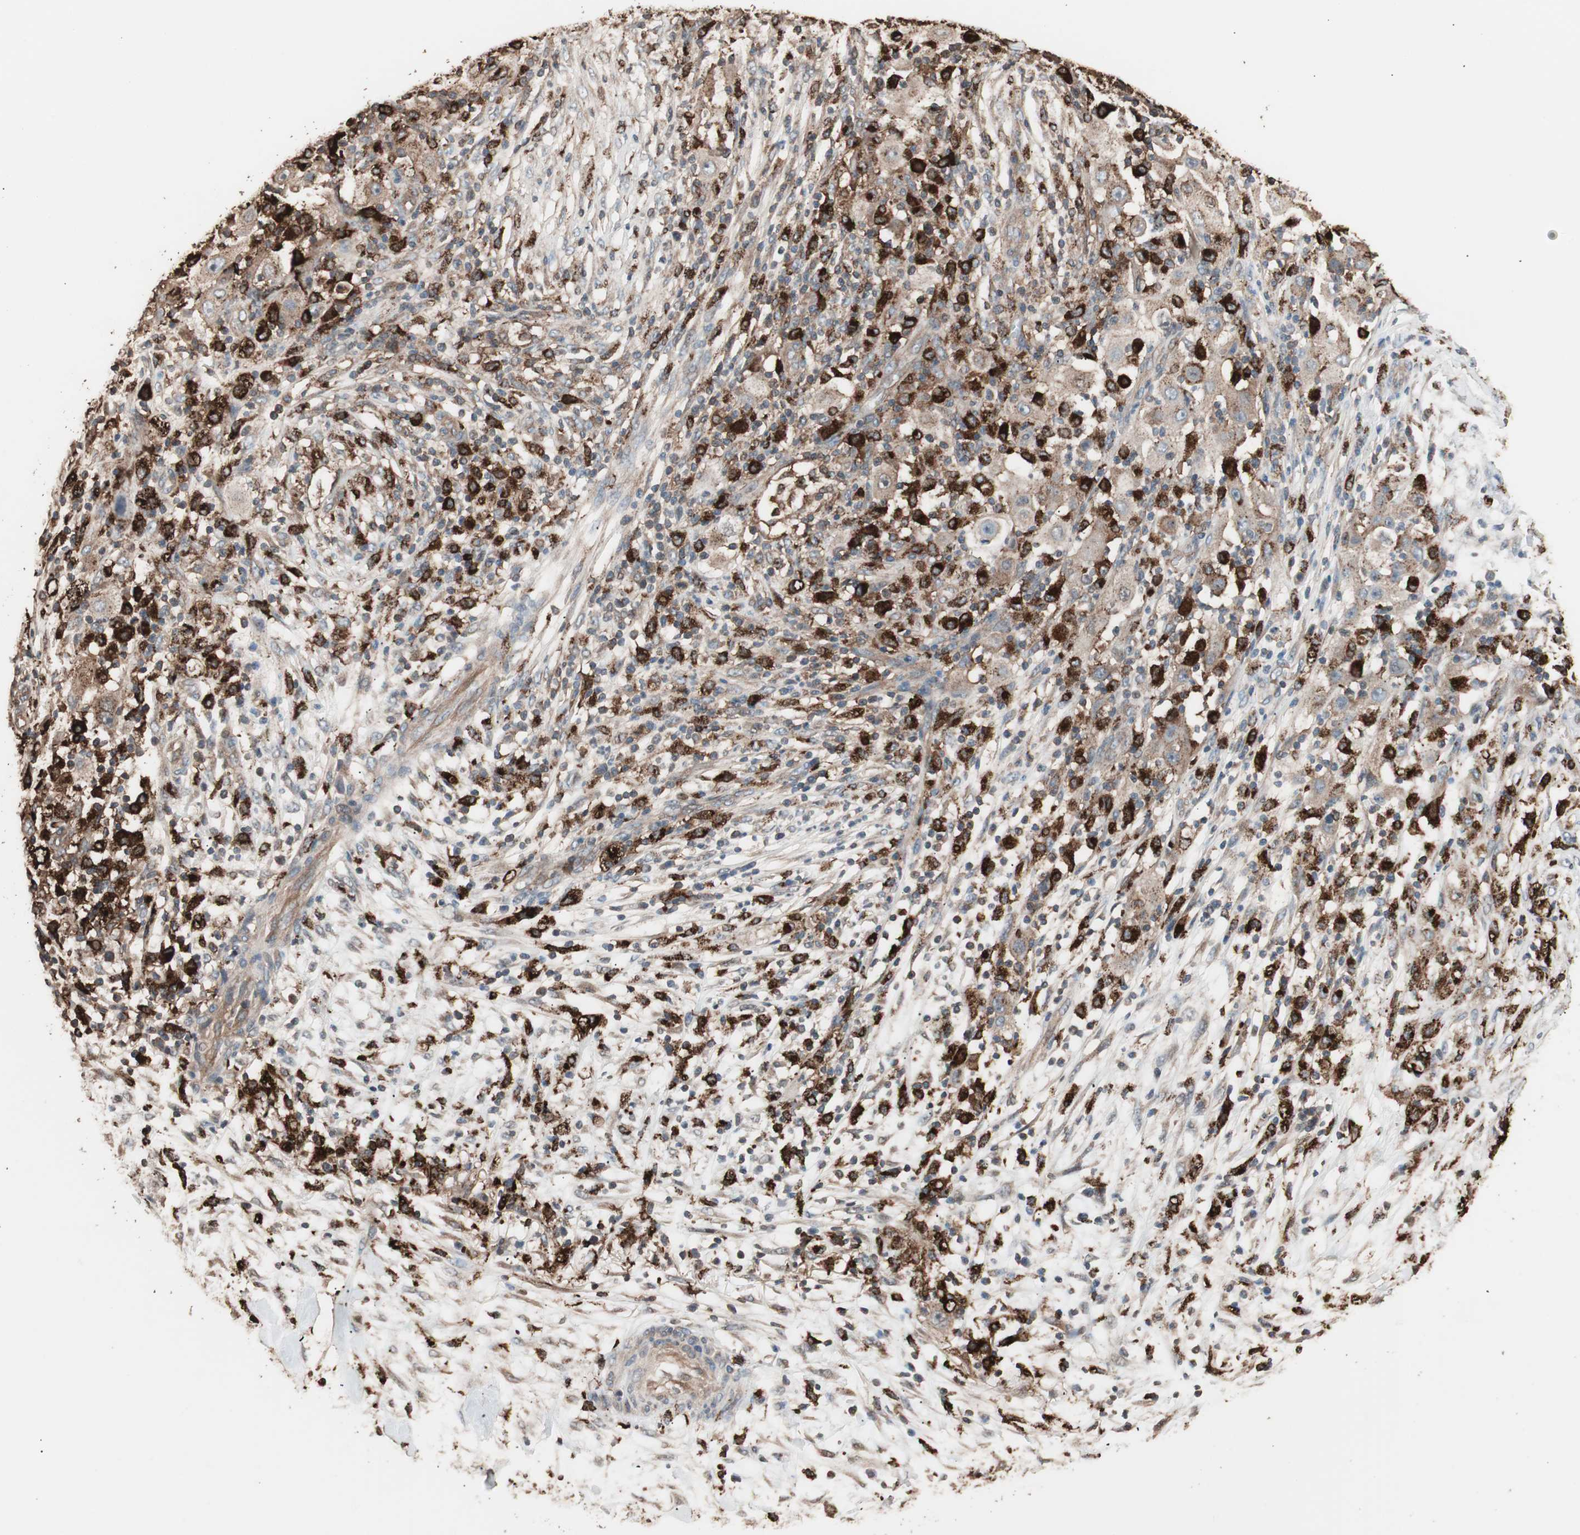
{"staining": {"intensity": "moderate", "quantity": ">75%", "location": "cytoplasmic/membranous"}, "tissue": "ovarian cancer", "cell_type": "Tumor cells", "image_type": "cancer", "snomed": [{"axis": "morphology", "description": "Carcinoma, endometroid"}, {"axis": "topography", "description": "Ovary"}], "caption": "Protein staining exhibits moderate cytoplasmic/membranous staining in about >75% of tumor cells in ovarian endometroid carcinoma.", "gene": "CCT3", "patient": {"sex": "female", "age": 42}}